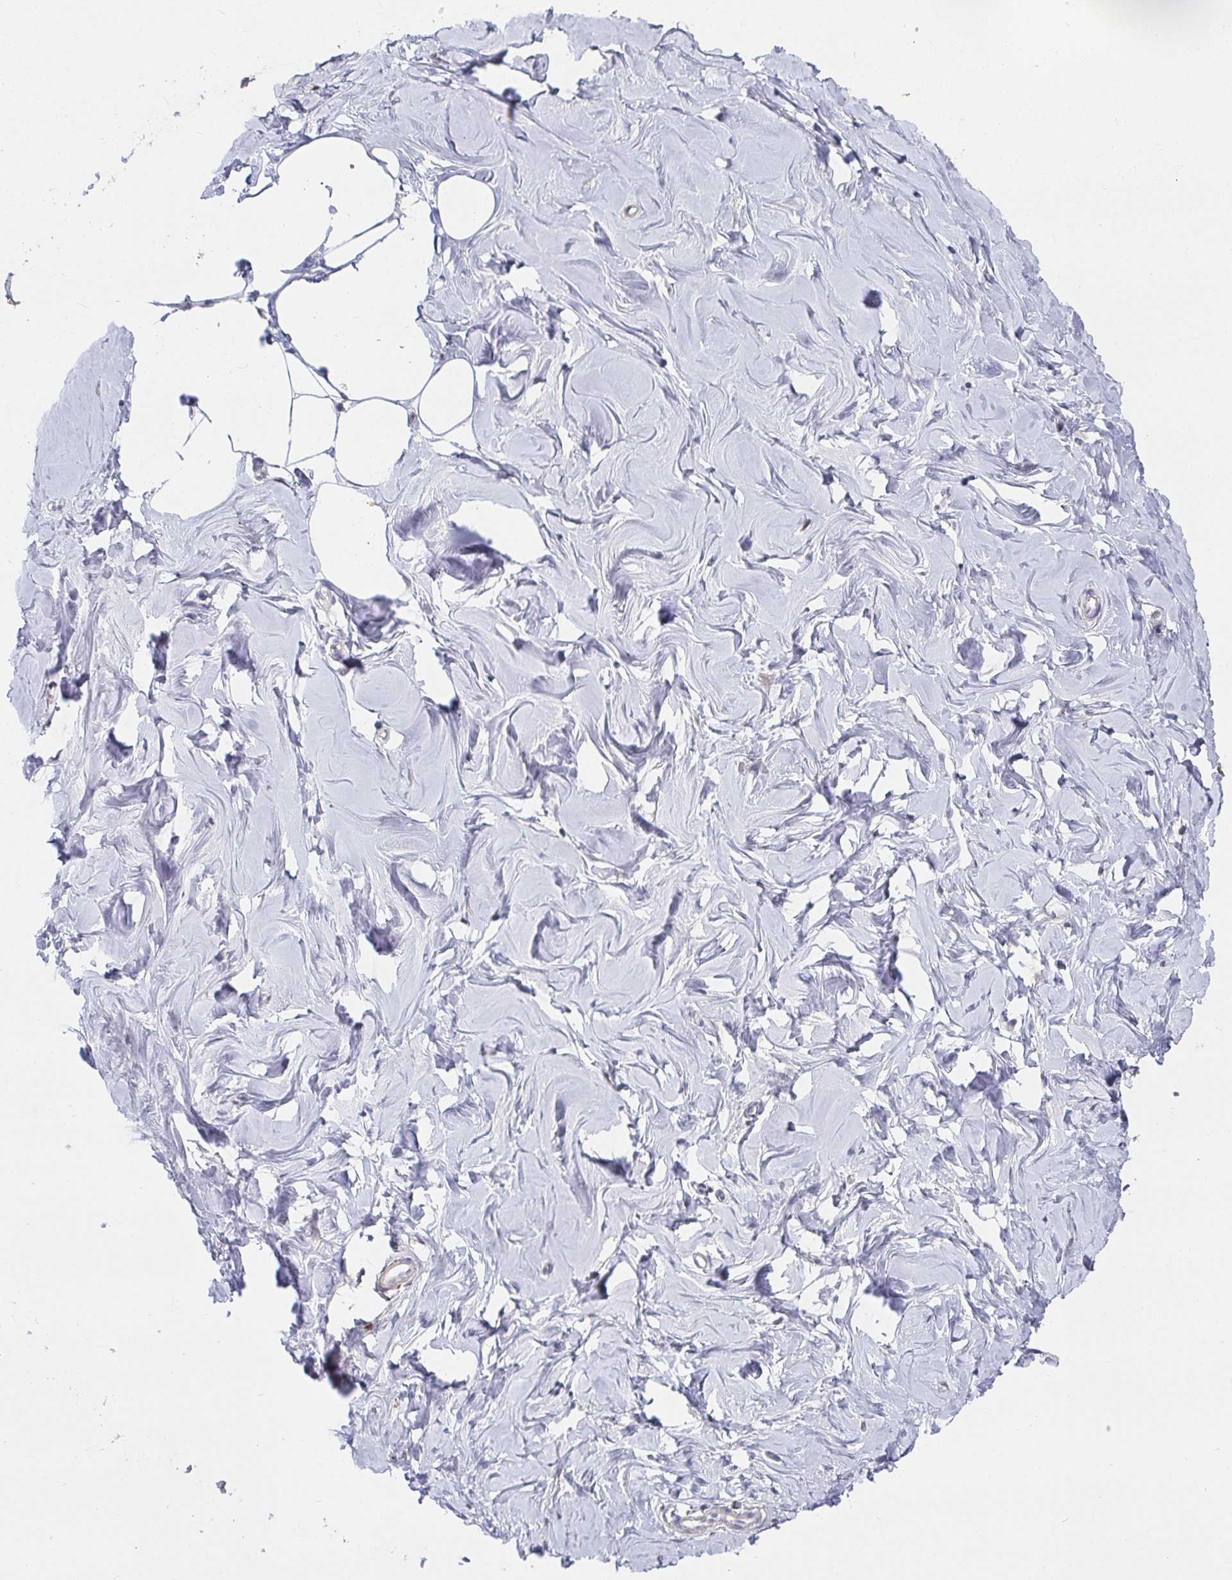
{"staining": {"intensity": "negative", "quantity": "none", "location": "none"}, "tissue": "breast", "cell_type": "Adipocytes", "image_type": "normal", "snomed": [{"axis": "morphology", "description": "Normal tissue, NOS"}, {"axis": "topography", "description": "Breast"}], "caption": "A micrograph of breast stained for a protein displays no brown staining in adipocytes.", "gene": "RCOR1", "patient": {"sex": "female", "age": 27}}